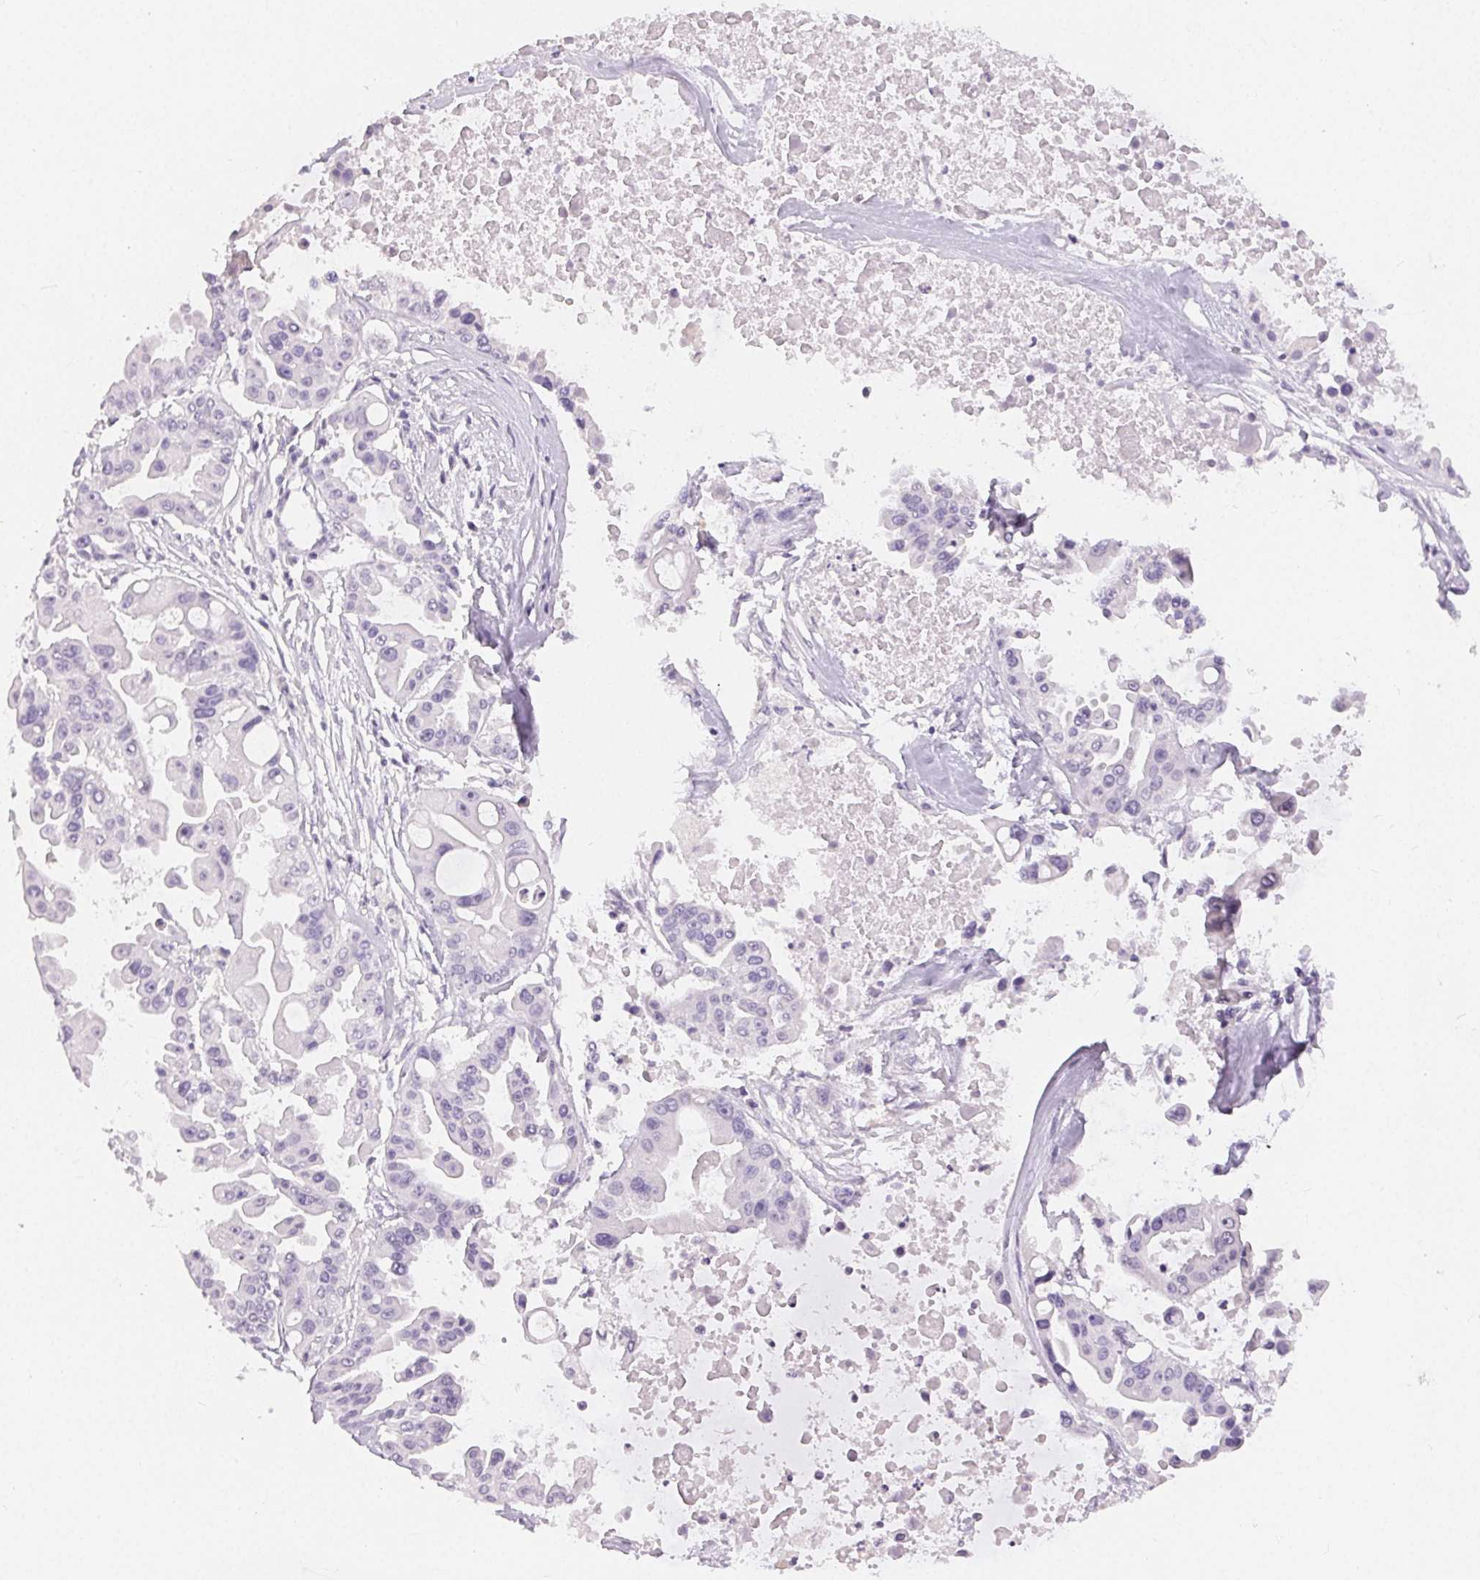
{"staining": {"intensity": "negative", "quantity": "none", "location": "none"}, "tissue": "ovarian cancer", "cell_type": "Tumor cells", "image_type": "cancer", "snomed": [{"axis": "morphology", "description": "Cystadenocarcinoma, serous, NOS"}, {"axis": "topography", "description": "Ovary"}], "caption": "This is a micrograph of immunohistochemistry (IHC) staining of ovarian cancer, which shows no positivity in tumor cells. (DAB (3,3'-diaminobenzidine) immunohistochemistry with hematoxylin counter stain).", "gene": "MIOX", "patient": {"sex": "female", "age": 56}}